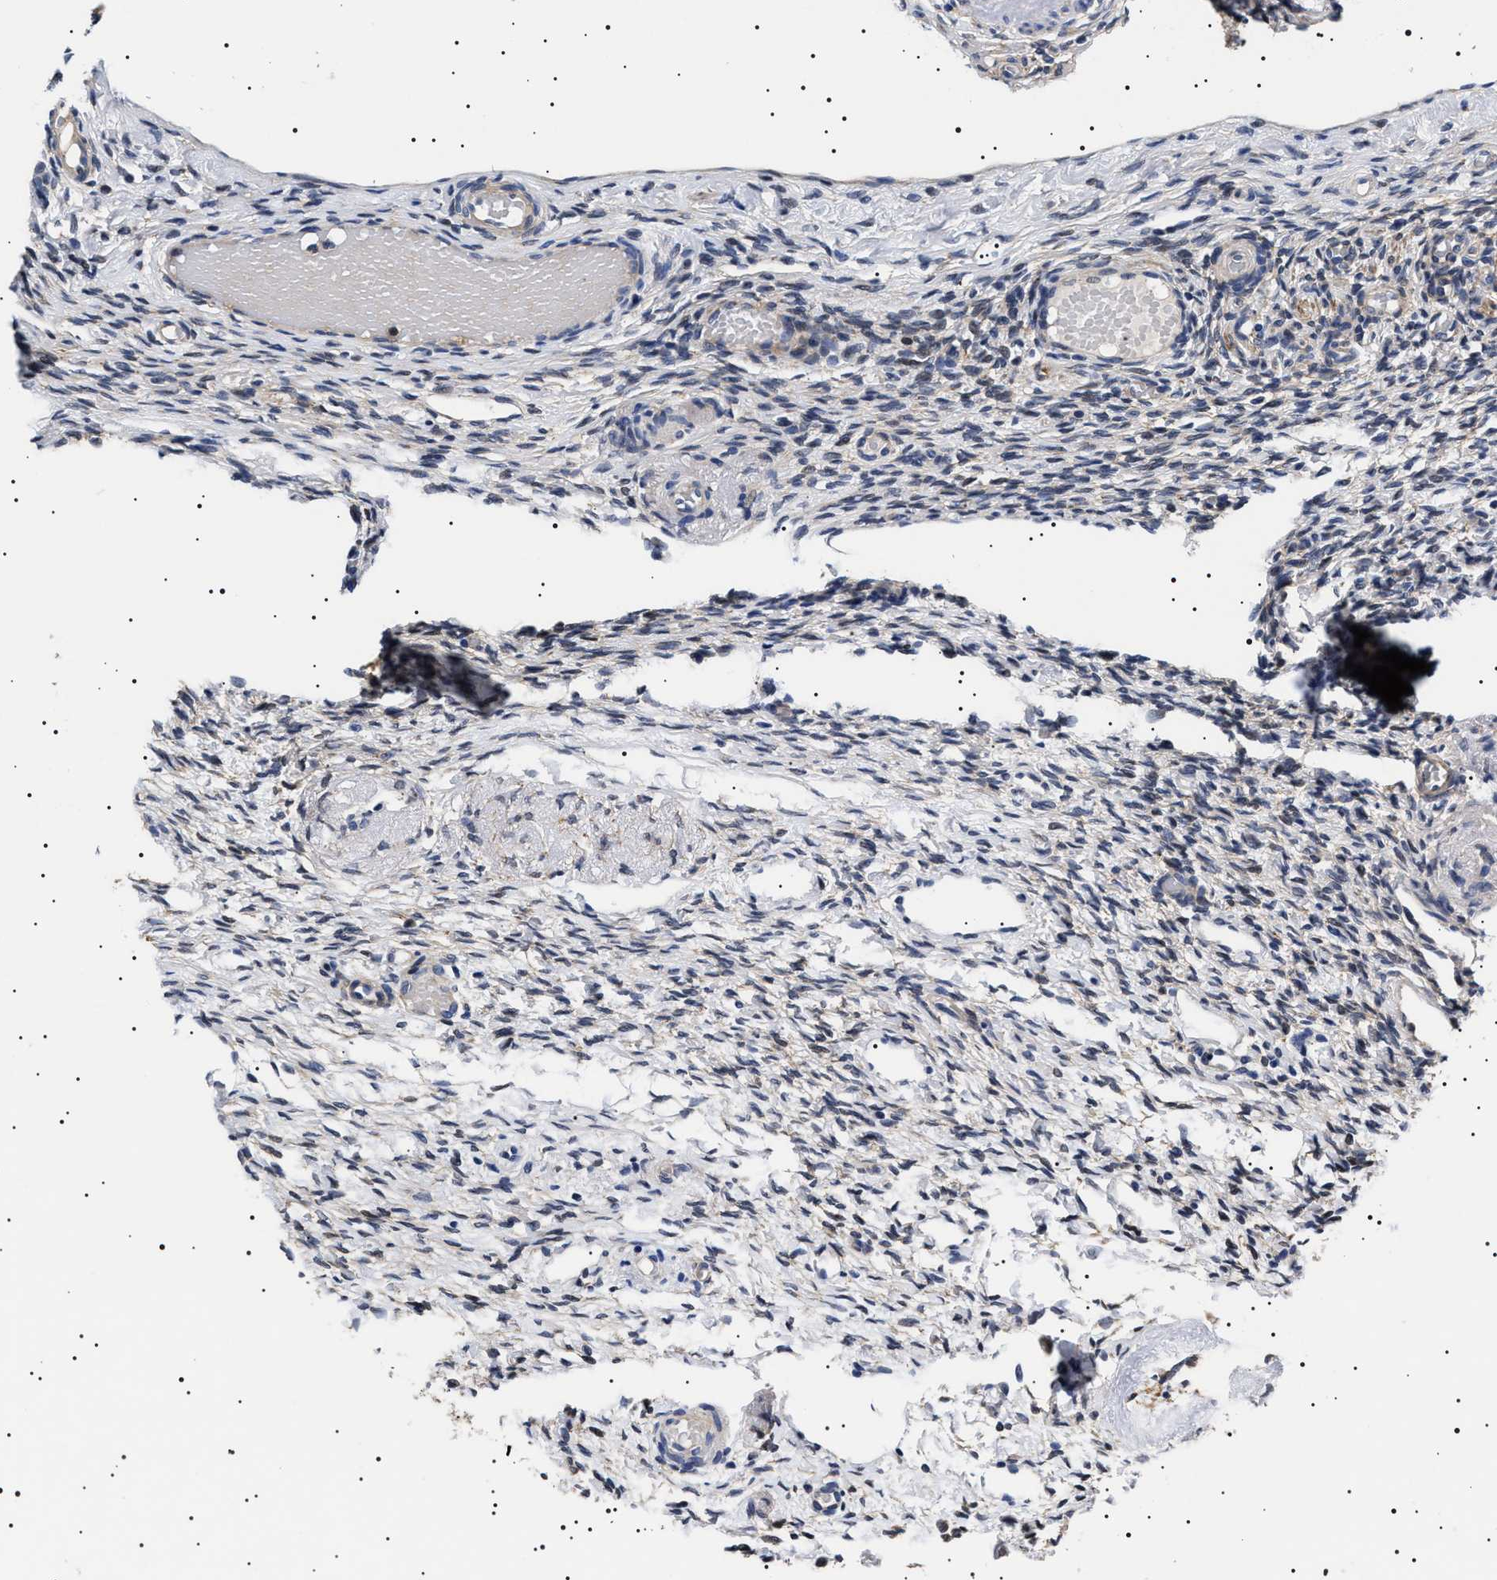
{"staining": {"intensity": "weak", "quantity": "<25%", "location": "cytoplasmic/membranous"}, "tissue": "ovary", "cell_type": "Ovarian stroma cells", "image_type": "normal", "snomed": [{"axis": "morphology", "description": "Normal tissue, NOS"}, {"axis": "topography", "description": "Ovary"}], "caption": "An image of ovary stained for a protein displays no brown staining in ovarian stroma cells. (Stains: DAB (3,3'-diaminobenzidine) IHC with hematoxylin counter stain, Microscopy: brightfield microscopy at high magnification).", "gene": "SLC4A7", "patient": {"sex": "female", "age": 60}}